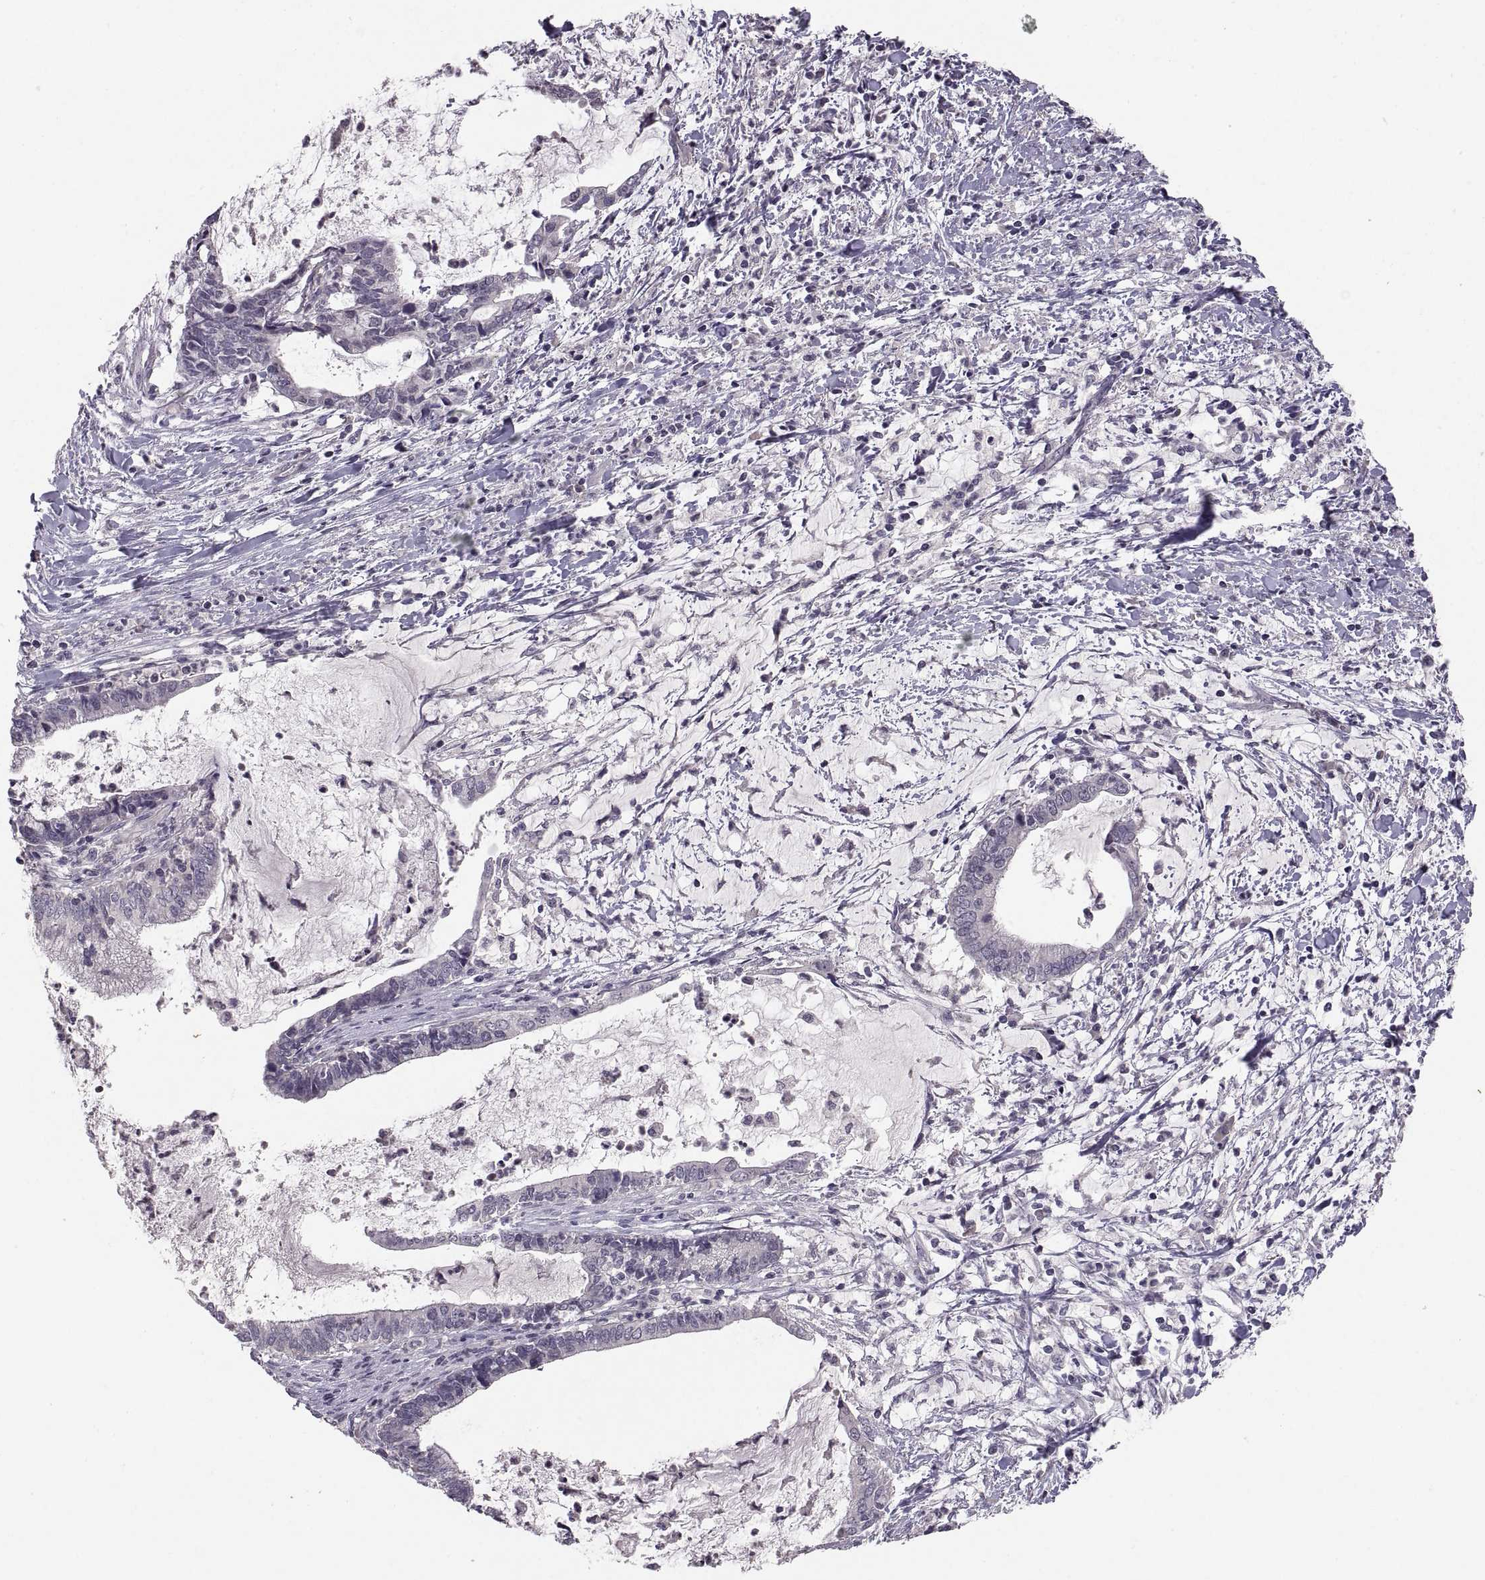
{"staining": {"intensity": "negative", "quantity": "none", "location": "none"}, "tissue": "cervical cancer", "cell_type": "Tumor cells", "image_type": "cancer", "snomed": [{"axis": "morphology", "description": "Adenocarcinoma, NOS"}, {"axis": "topography", "description": "Cervix"}], "caption": "Tumor cells are negative for brown protein staining in cervical cancer. (Stains: DAB (3,3'-diaminobenzidine) immunohistochemistry (IHC) with hematoxylin counter stain, Microscopy: brightfield microscopy at high magnification).", "gene": "PAX2", "patient": {"sex": "female", "age": 42}}